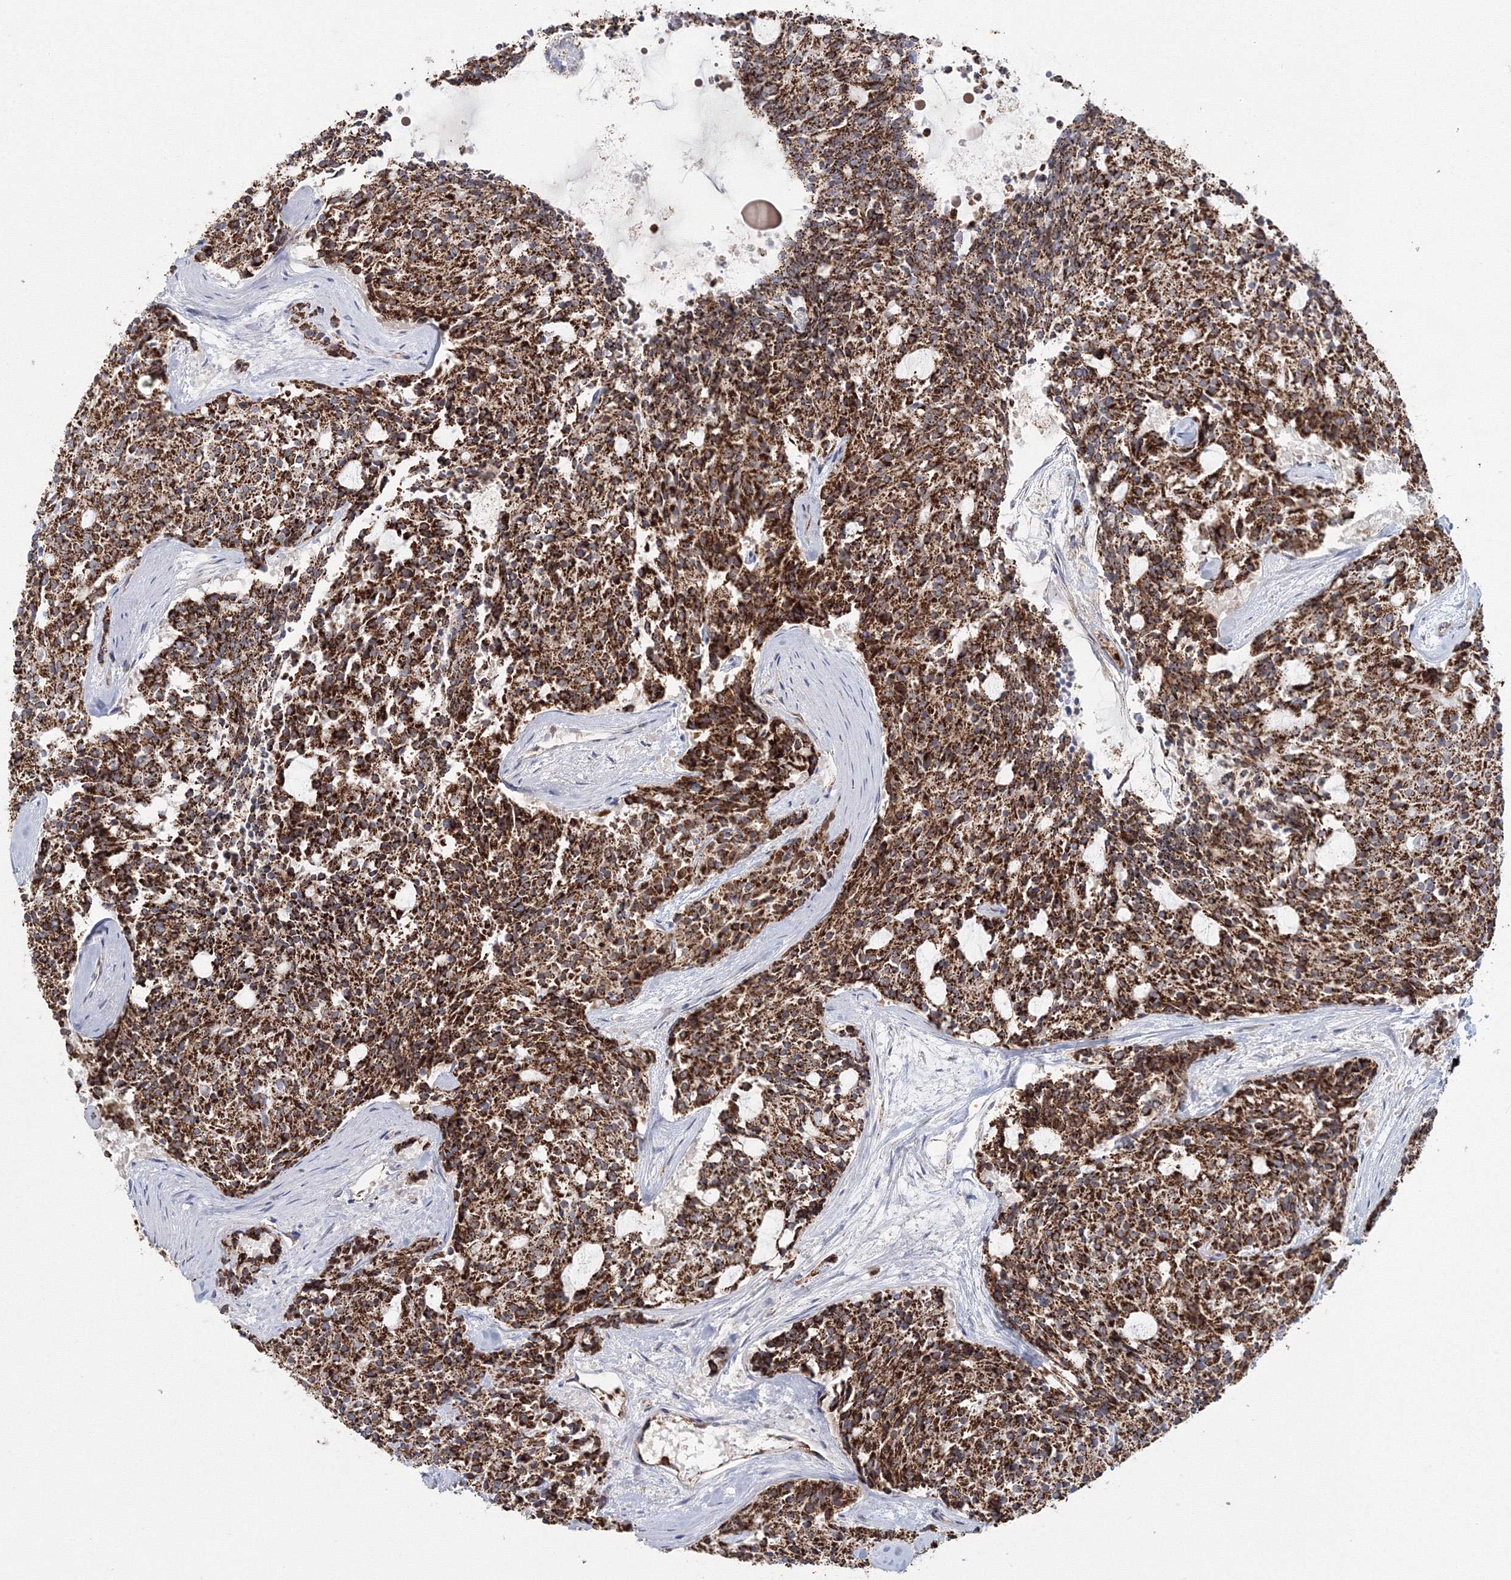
{"staining": {"intensity": "strong", "quantity": ">75%", "location": "cytoplasmic/membranous"}, "tissue": "carcinoid", "cell_type": "Tumor cells", "image_type": "cancer", "snomed": [{"axis": "morphology", "description": "Carcinoid, malignant, NOS"}, {"axis": "topography", "description": "Pancreas"}], "caption": "A brown stain highlights strong cytoplasmic/membranous expression of a protein in human carcinoid tumor cells. The protein of interest is shown in brown color, while the nuclei are stained blue.", "gene": "GRPEL1", "patient": {"sex": "female", "age": 54}}